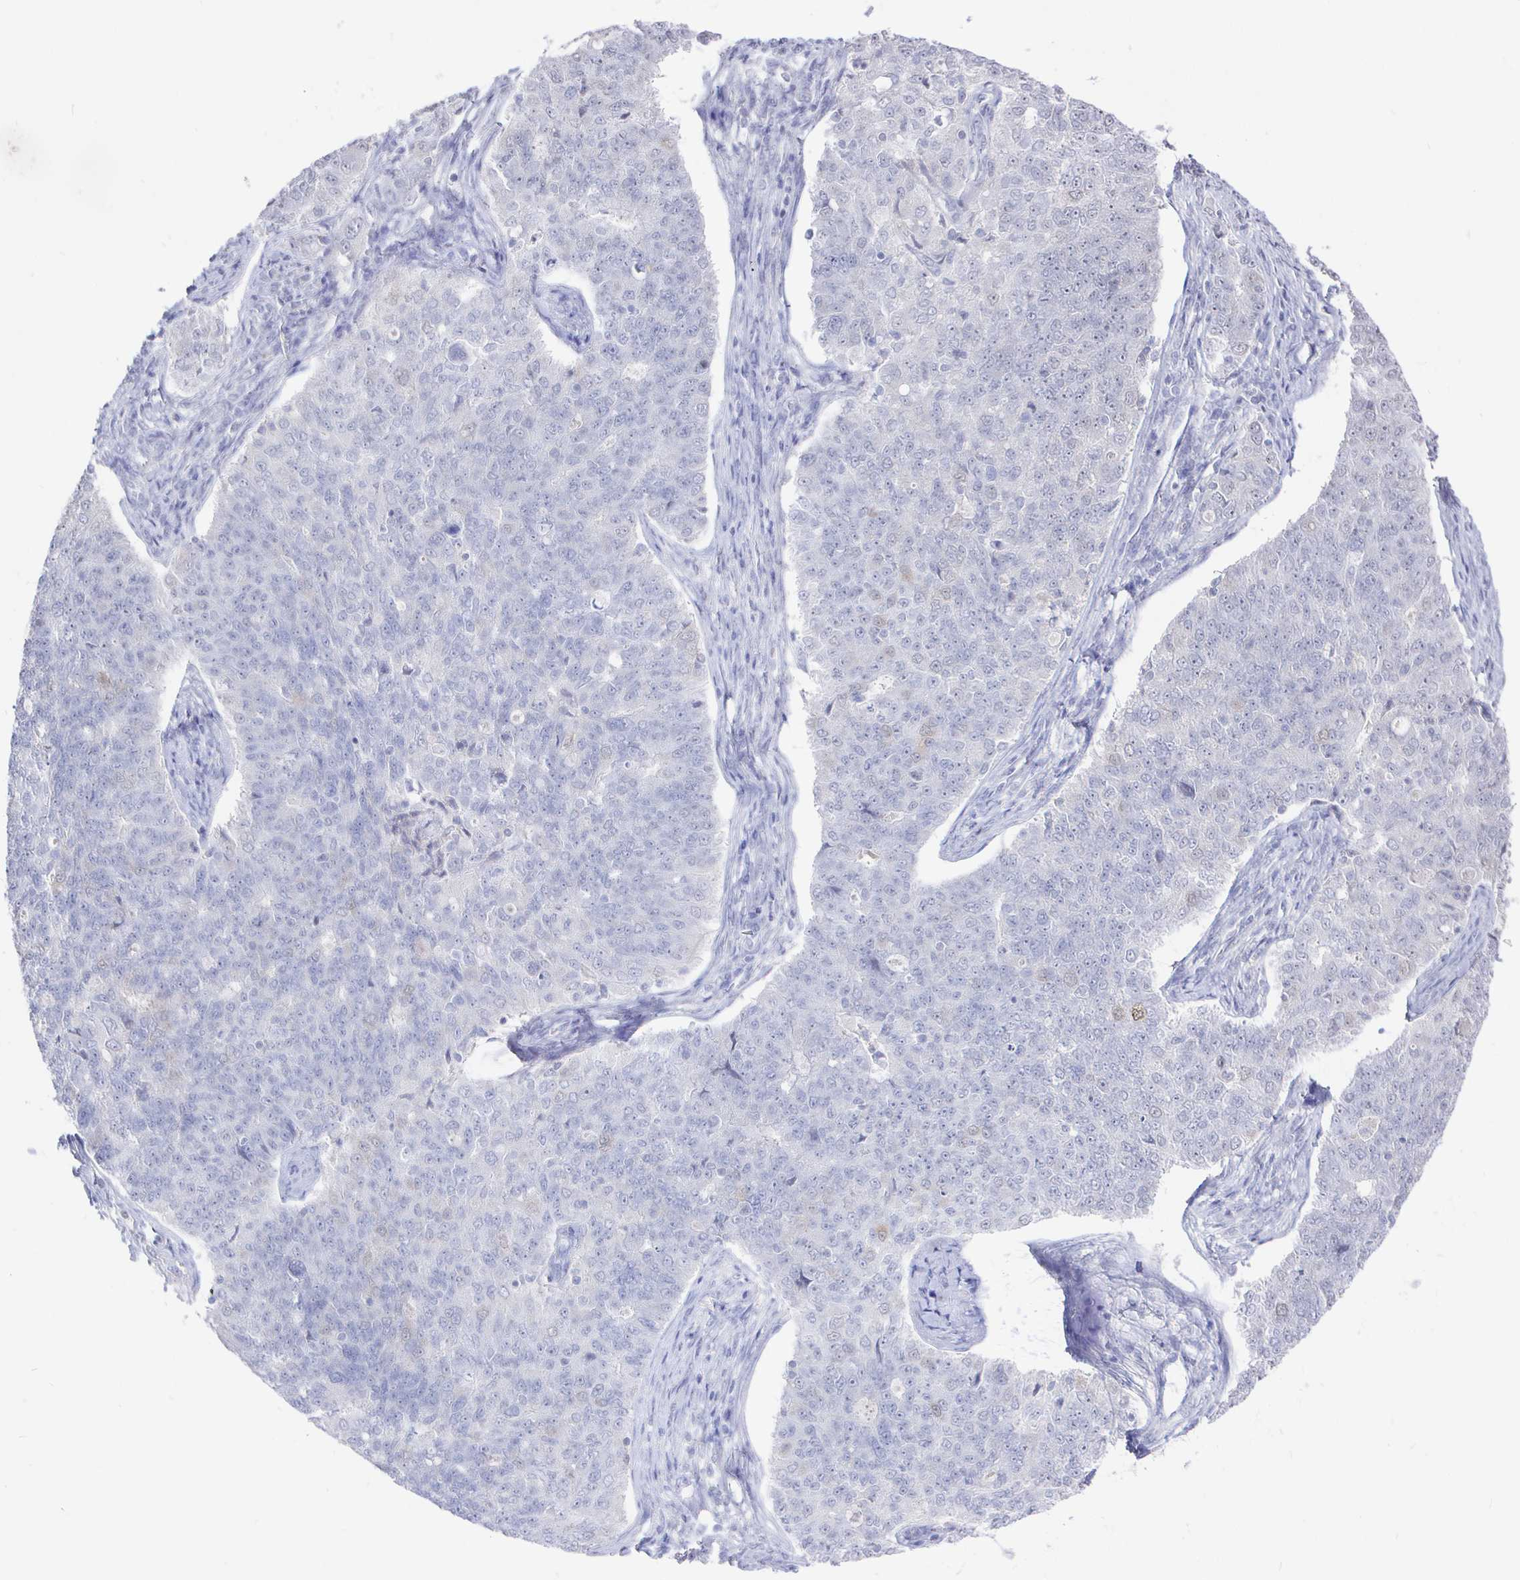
{"staining": {"intensity": "negative", "quantity": "none", "location": "none"}, "tissue": "endometrial cancer", "cell_type": "Tumor cells", "image_type": "cancer", "snomed": [{"axis": "morphology", "description": "Adenocarcinoma, NOS"}, {"axis": "topography", "description": "Endometrium"}], "caption": "The photomicrograph exhibits no staining of tumor cells in endometrial cancer (adenocarcinoma). (Brightfield microscopy of DAB immunohistochemistry at high magnification).", "gene": "LRRC23", "patient": {"sex": "female", "age": 43}}